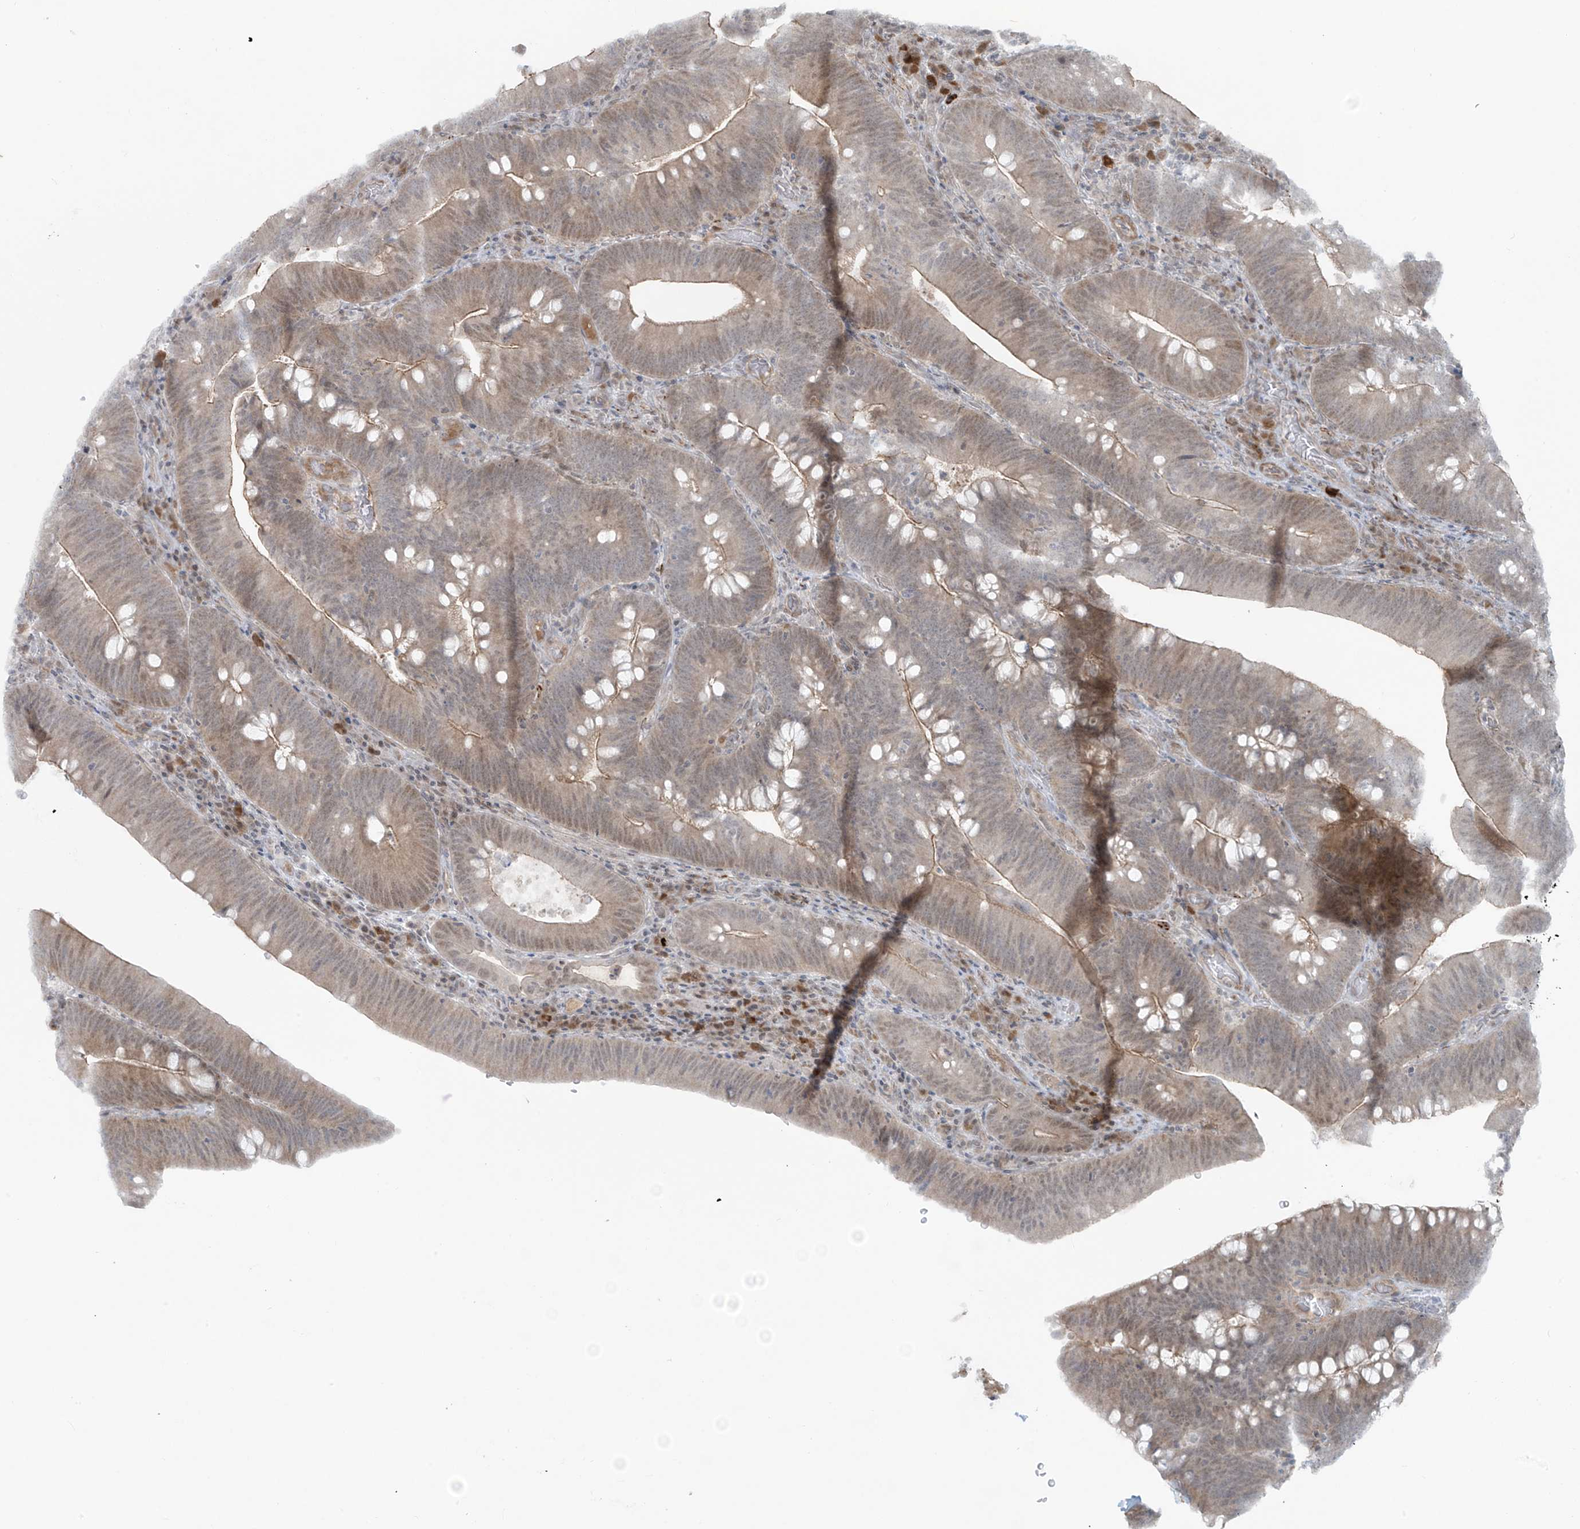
{"staining": {"intensity": "weak", "quantity": "25%-75%", "location": "cytoplasmic/membranous"}, "tissue": "colorectal cancer", "cell_type": "Tumor cells", "image_type": "cancer", "snomed": [{"axis": "morphology", "description": "Normal tissue, NOS"}, {"axis": "topography", "description": "Colon"}], "caption": "This micrograph shows IHC staining of colorectal cancer, with low weak cytoplasmic/membranous positivity in approximately 25%-75% of tumor cells.", "gene": "RASGEF1A", "patient": {"sex": "female", "age": 82}}